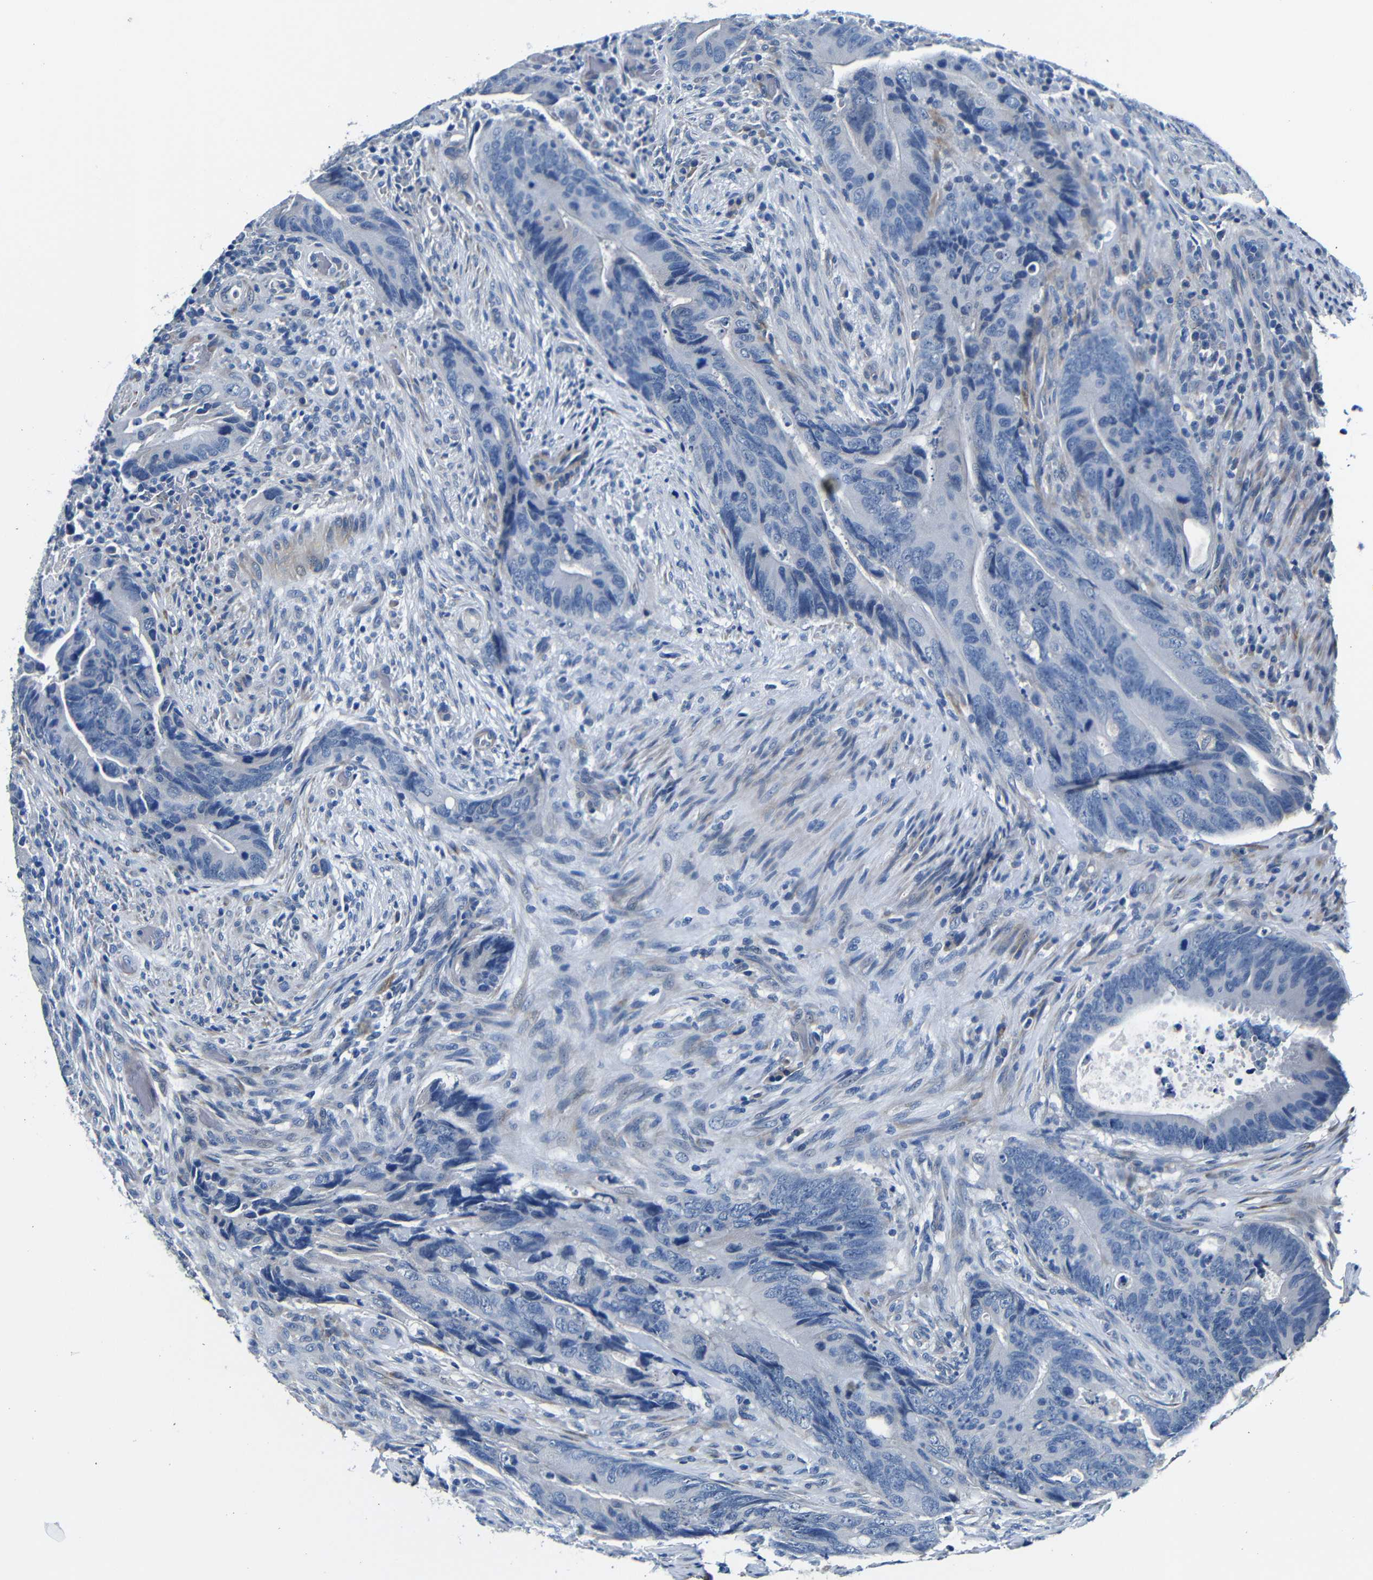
{"staining": {"intensity": "negative", "quantity": "none", "location": "none"}, "tissue": "colorectal cancer", "cell_type": "Tumor cells", "image_type": "cancer", "snomed": [{"axis": "morphology", "description": "Normal tissue, NOS"}, {"axis": "morphology", "description": "Adenocarcinoma, NOS"}, {"axis": "topography", "description": "Colon"}], "caption": "Photomicrograph shows no significant protein staining in tumor cells of adenocarcinoma (colorectal). (DAB immunohistochemistry, high magnification).", "gene": "TNFAIP1", "patient": {"sex": "male", "age": 56}}